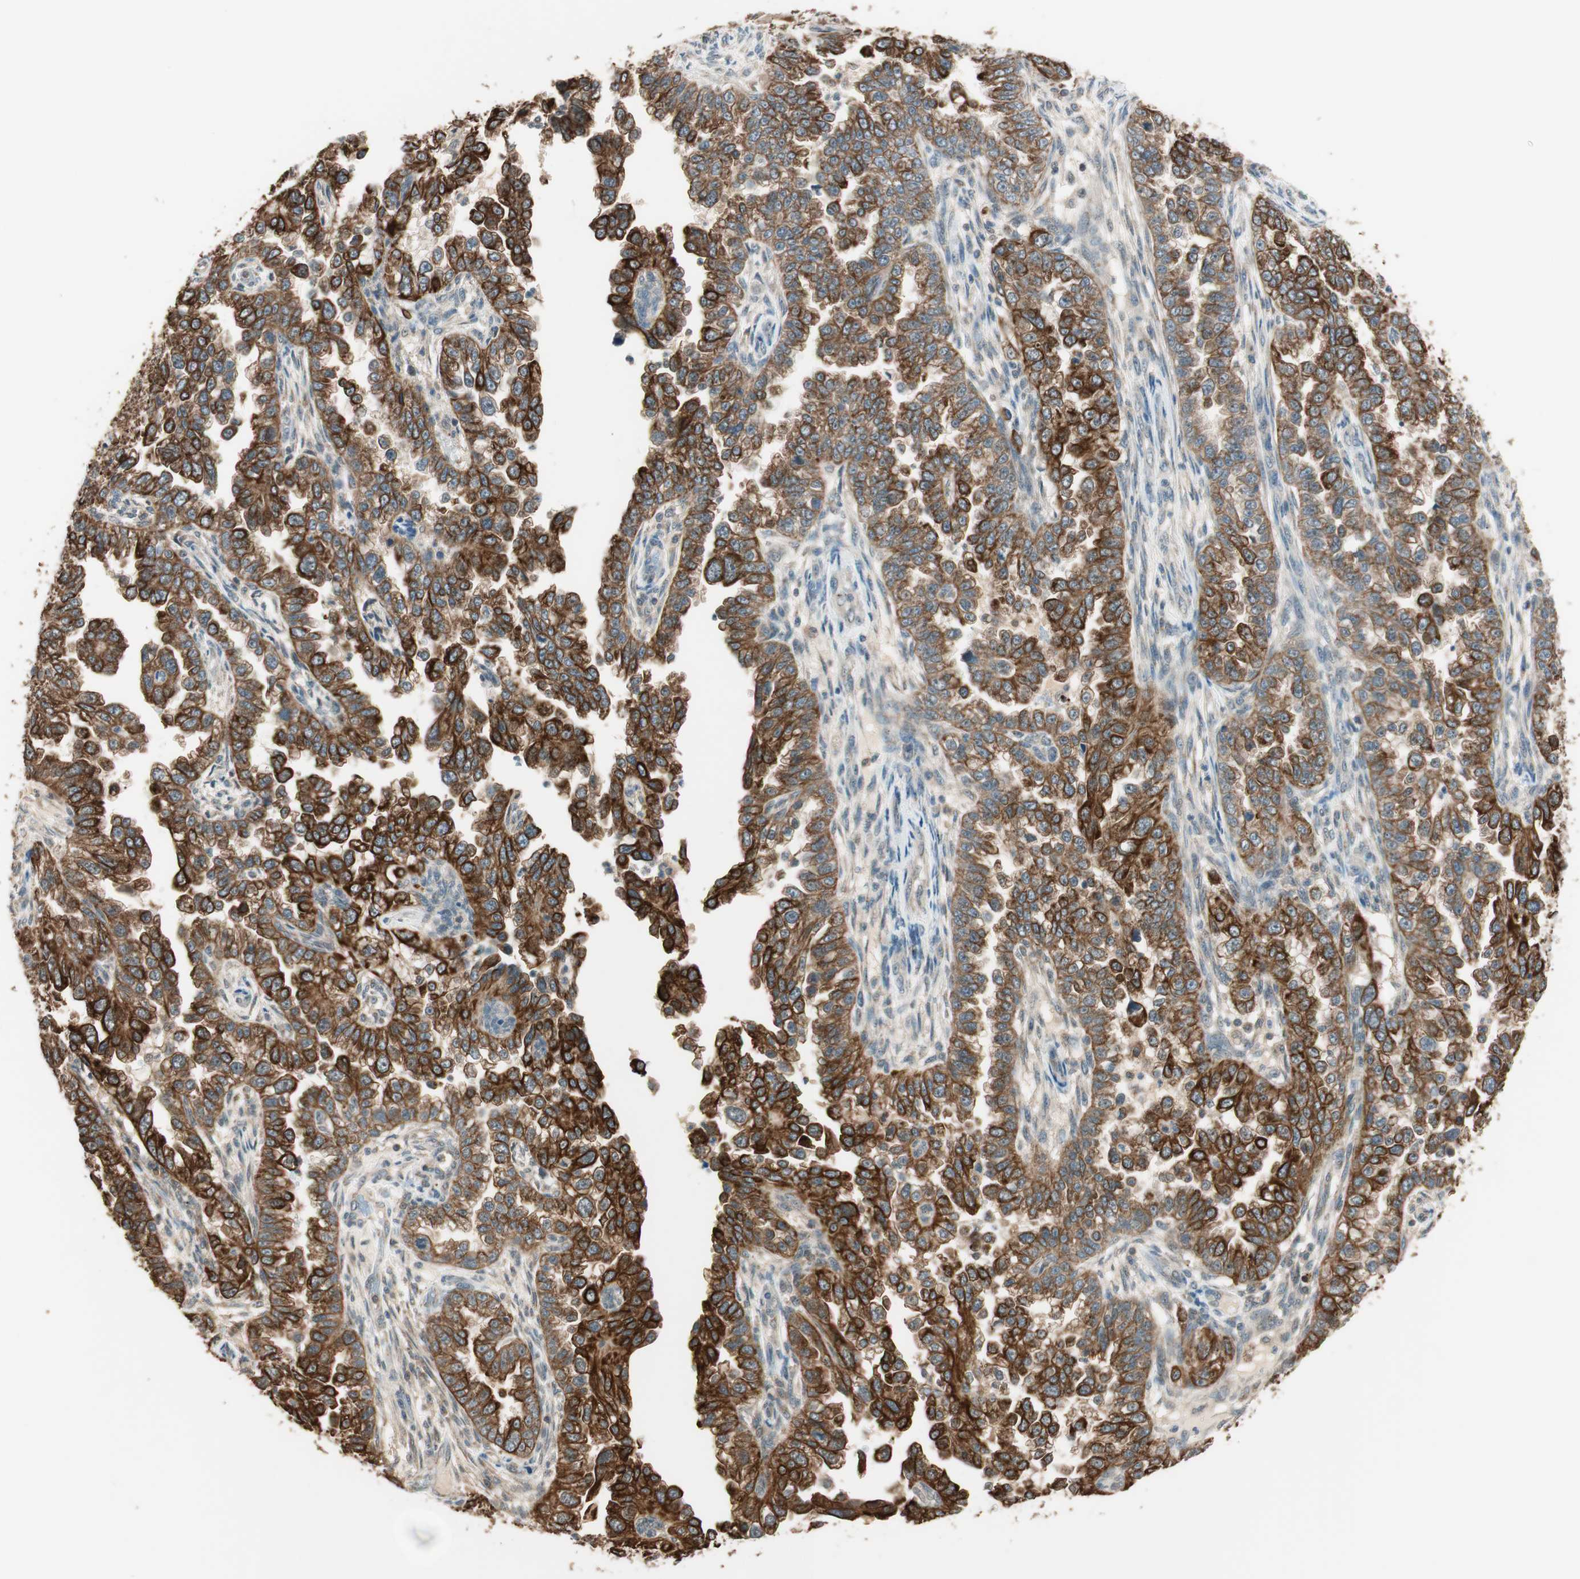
{"staining": {"intensity": "strong", "quantity": ">75%", "location": "cytoplasmic/membranous"}, "tissue": "endometrial cancer", "cell_type": "Tumor cells", "image_type": "cancer", "snomed": [{"axis": "morphology", "description": "Adenocarcinoma, NOS"}, {"axis": "topography", "description": "Endometrium"}], "caption": "Immunohistochemistry staining of adenocarcinoma (endometrial), which reveals high levels of strong cytoplasmic/membranous positivity in about >75% of tumor cells indicating strong cytoplasmic/membranous protein positivity. The staining was performed using DAB (3,3'-diaminobenzidine) (brown) for protein detection and nuclei were counterstained in hematoxylin (blue).", "gene": "TRIM21", "patient": {"sex": "female", "age": 85}}